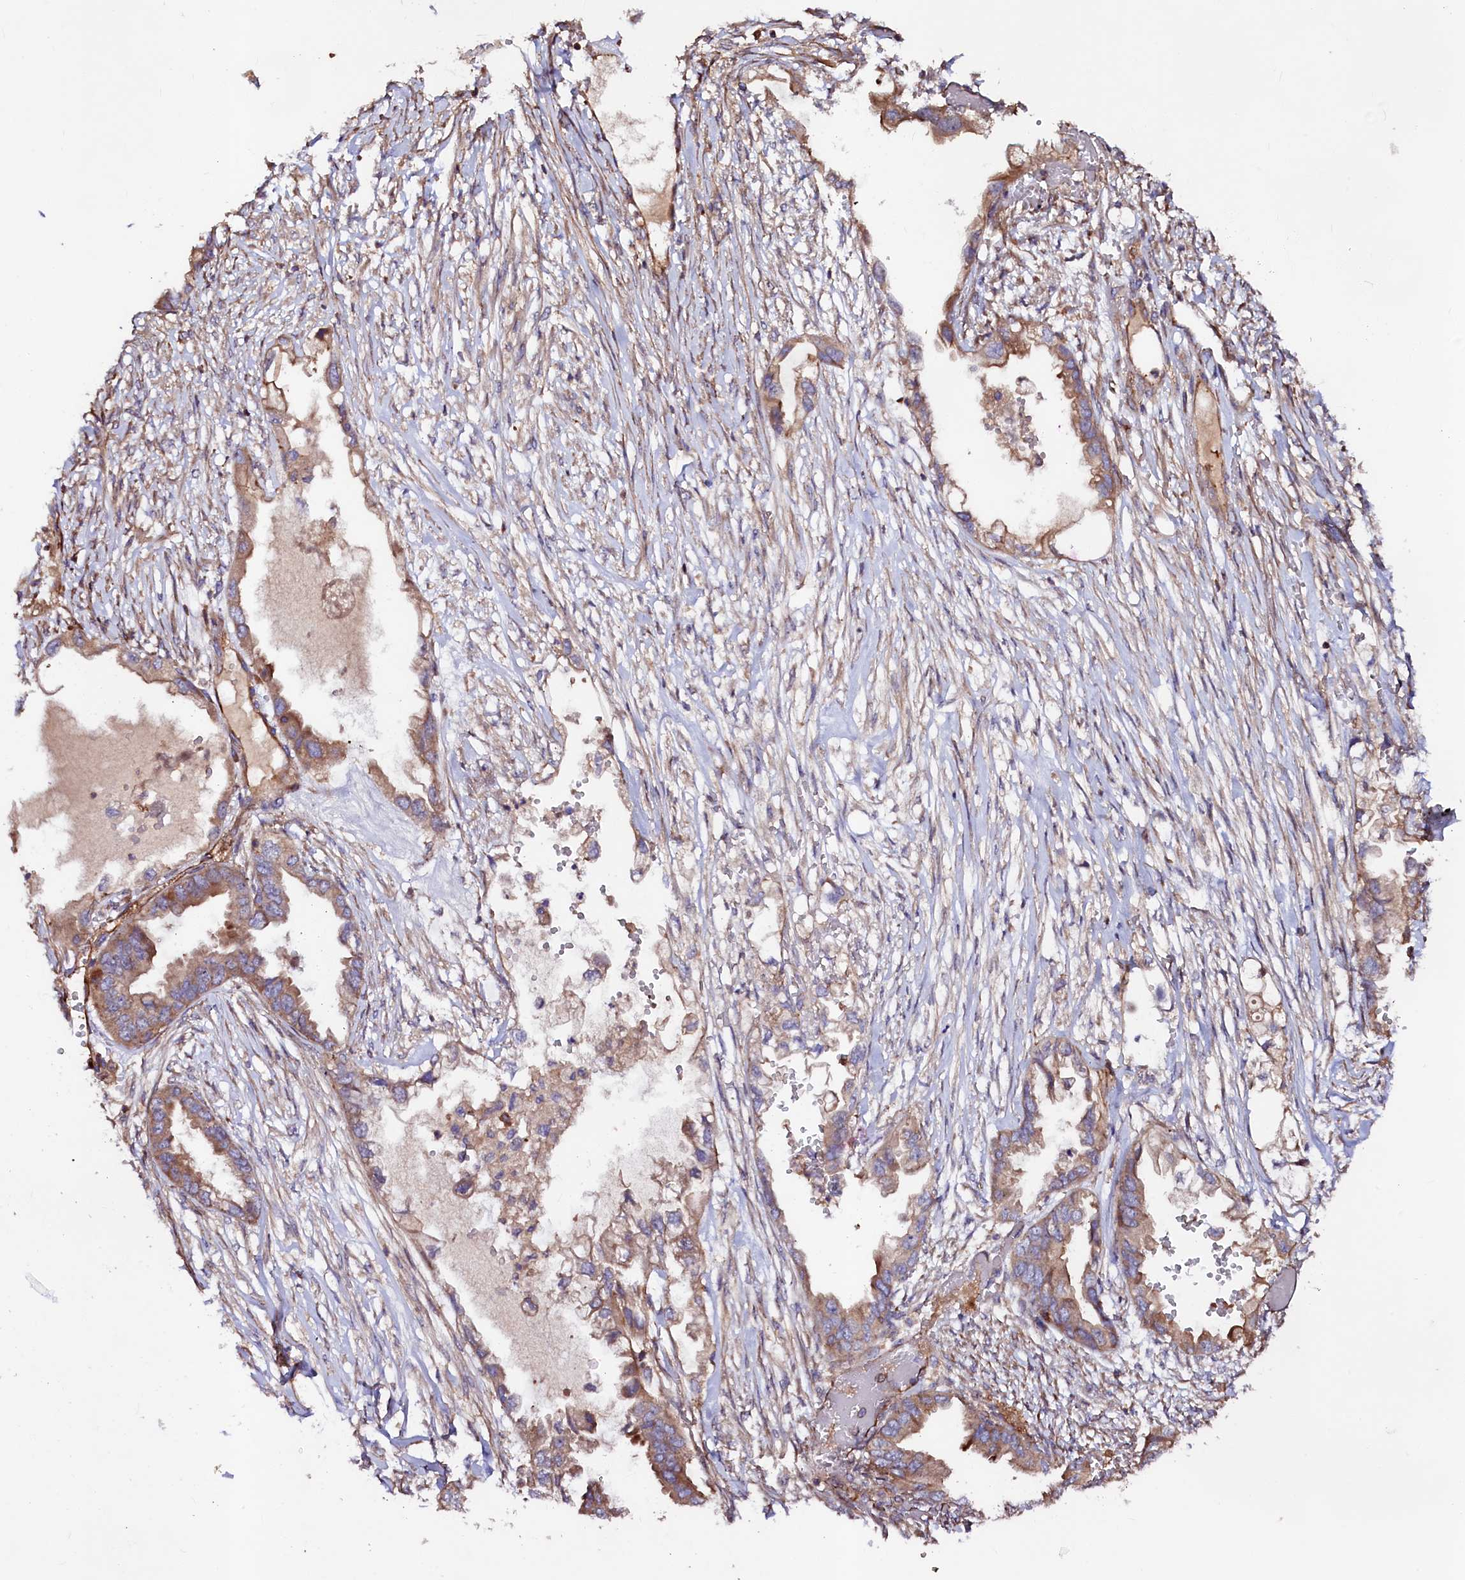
{"staining": {"intensity": "moderate", "quantity": ">75%", "location": "cytoplasmic/membranous"}, "tissue": "endometrial cancer", "cell_type": "Tumor cells", "image_type": "cancer", "snomed": [{"axis": "morphology", "description": "Adenocarcinoma, NOS"}, {"axis": "morphology", "description": "Adenocarcinoma, metastatic, NOS"}, {"axis": "topography", "description": "Adipose tissue"}, {"axis": "topography", "description": "Endometrium"}], "caption": "Tumor cells display medium levels of moderate cytoplasmic/membranous staining in about >75% of cells in metastatic adenocarcinoma (endometrial).", "gene": "KLHDC4", "patient": {"sex": "female", "age": 67}}